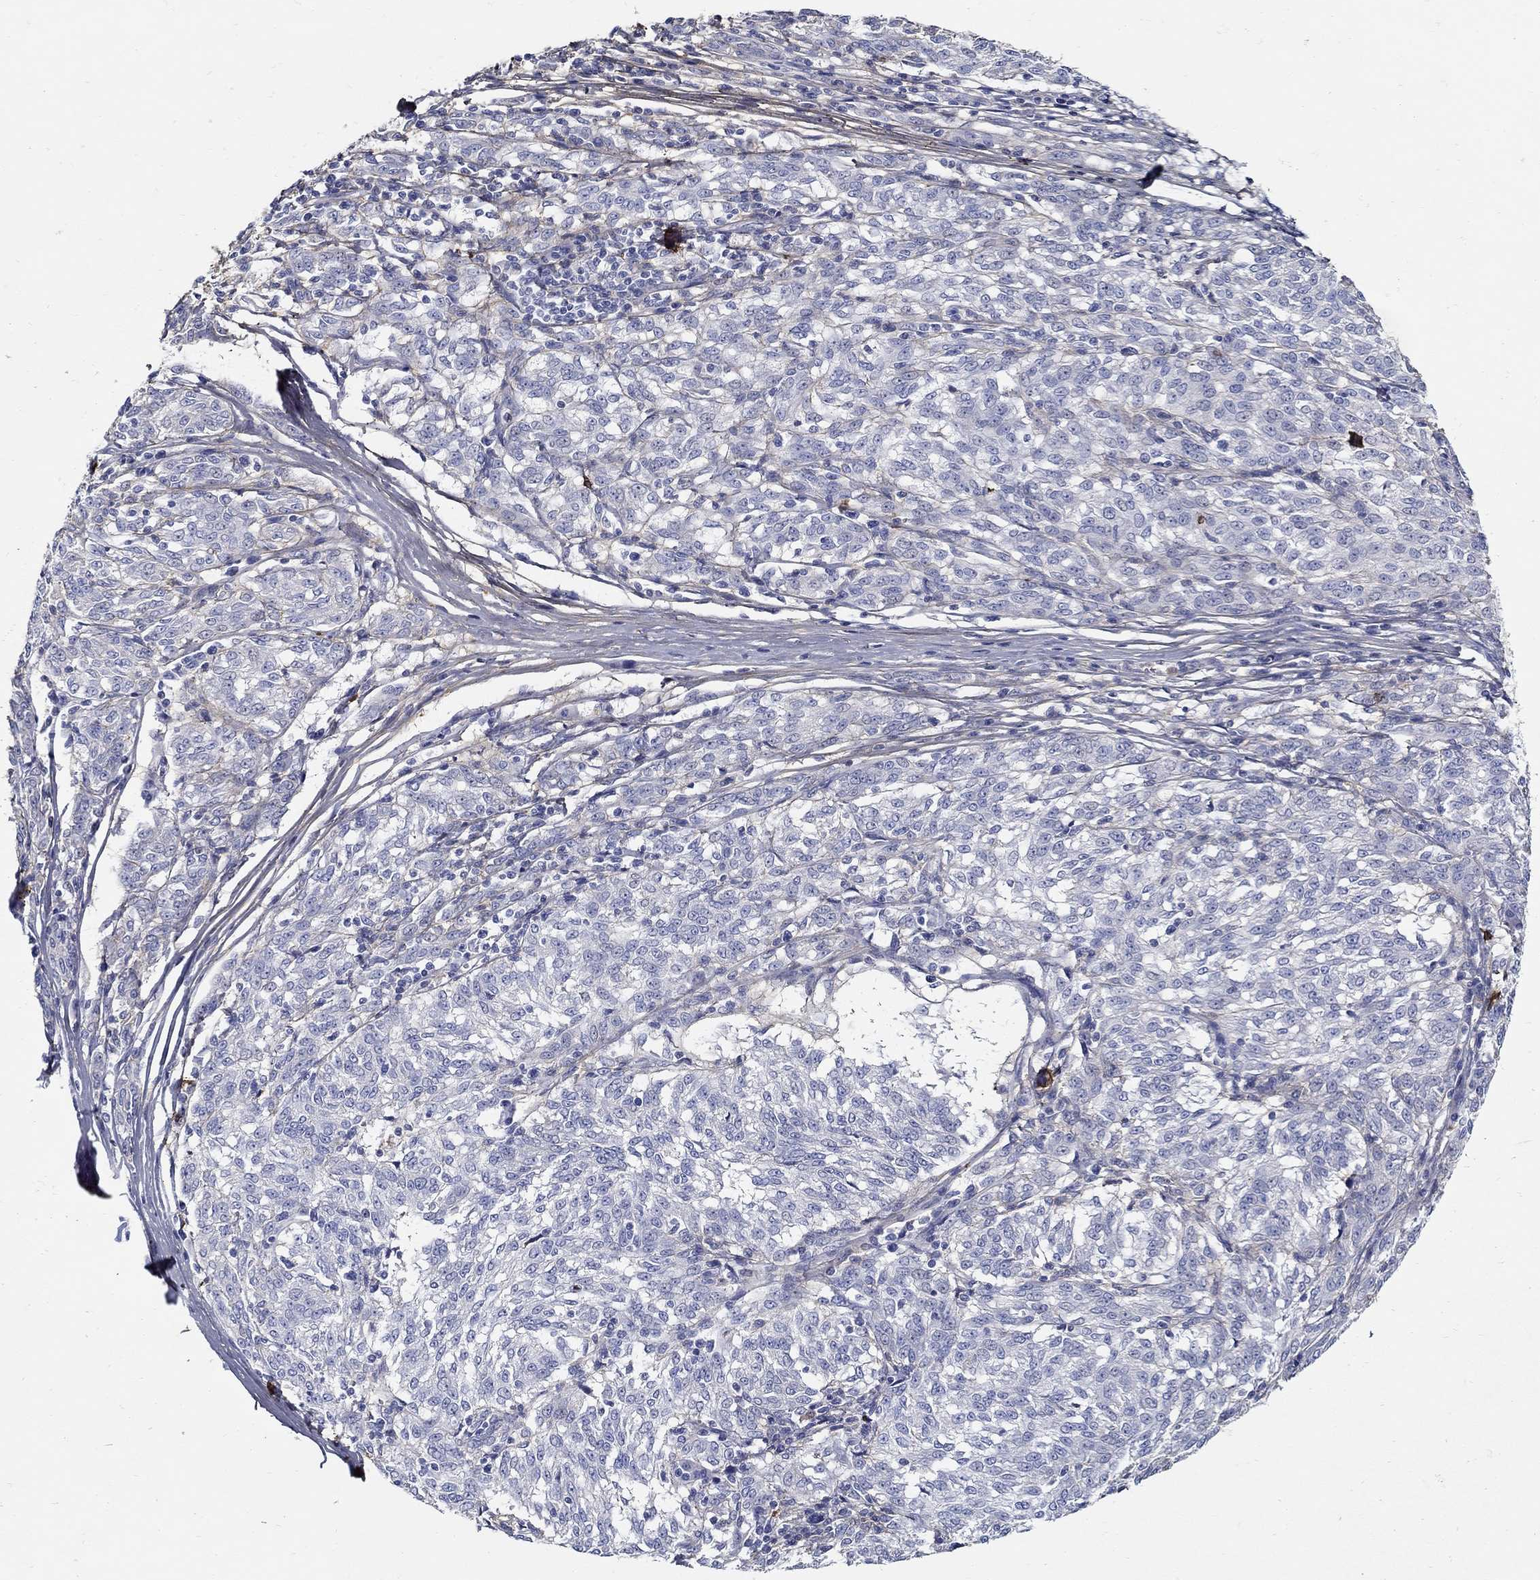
{"staining": {"intensity": "negative", "quantity": "none", "location": "none"}, "tissue": "melanoma", "cell_type": "Tumor cells", "image_type": "cancer", "snomed": [{"axis": "morphology", "description": "Malignant melanoma, NOS"}, {"axis": "topography", "description": "Skin"}], "caption": "This is an immunohistochemistry micrograph of malignant melanoma. There is no staining in tumor cells.", "gene": "TGFBI", "patient": {"sex": "female", "age": 72}}